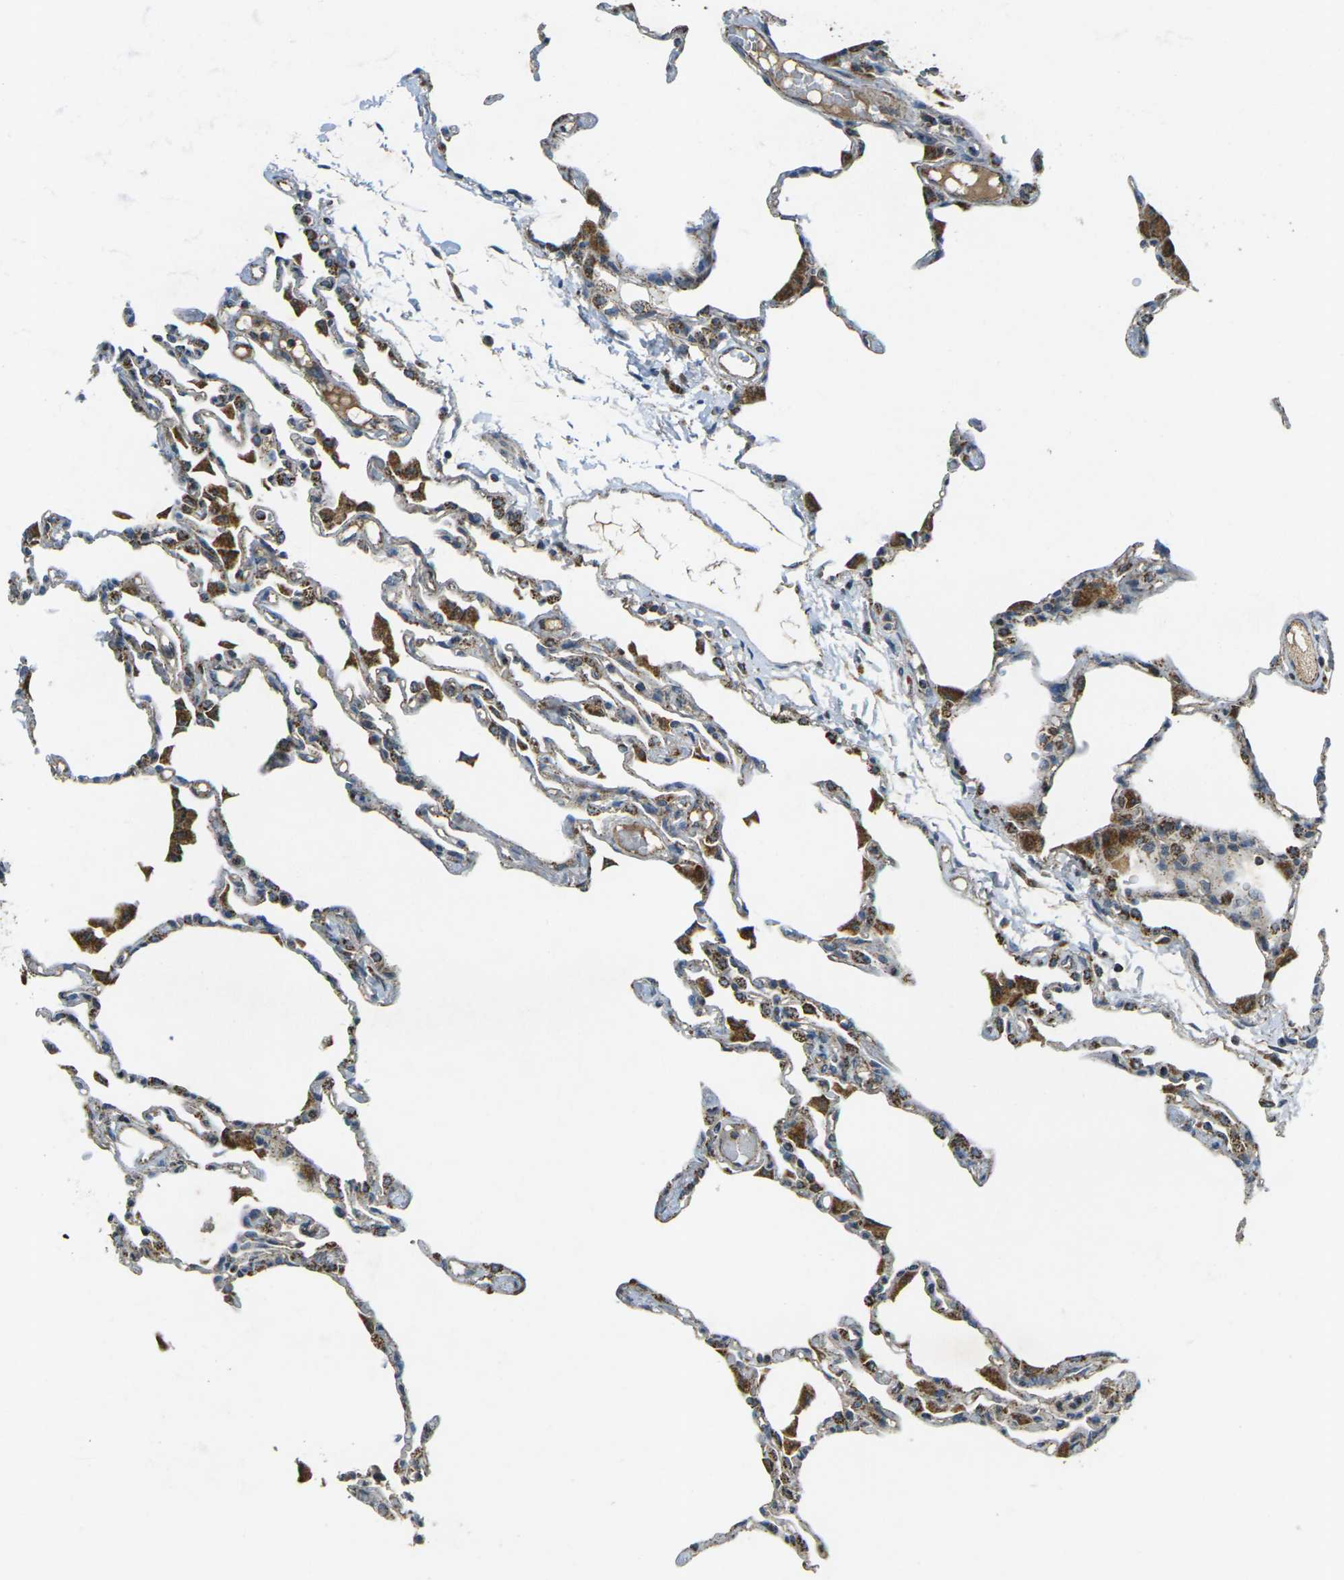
{"staining": {"intensity": "moderate", "quantity": ">75%", "location": "cytoplasmic/membranous"}, "tissue": "lung", "cell_type": "Alveolar cells", "image_type": "normal", "snomed": [{"axis": "morphology", "description": "Normal tissue, NOS"}, {"axis": "topography", "description": "Lung"}], "caption": "Protein staining of unremarkable lung displays moderate cytoplasmic/membranous staining in about >75% of alveolar cells. (DAB IHC, brown staining for protein, blue staining for nuclei).", "gene": "IGF1R", "patient": {"sex": "female", "age": 49}}